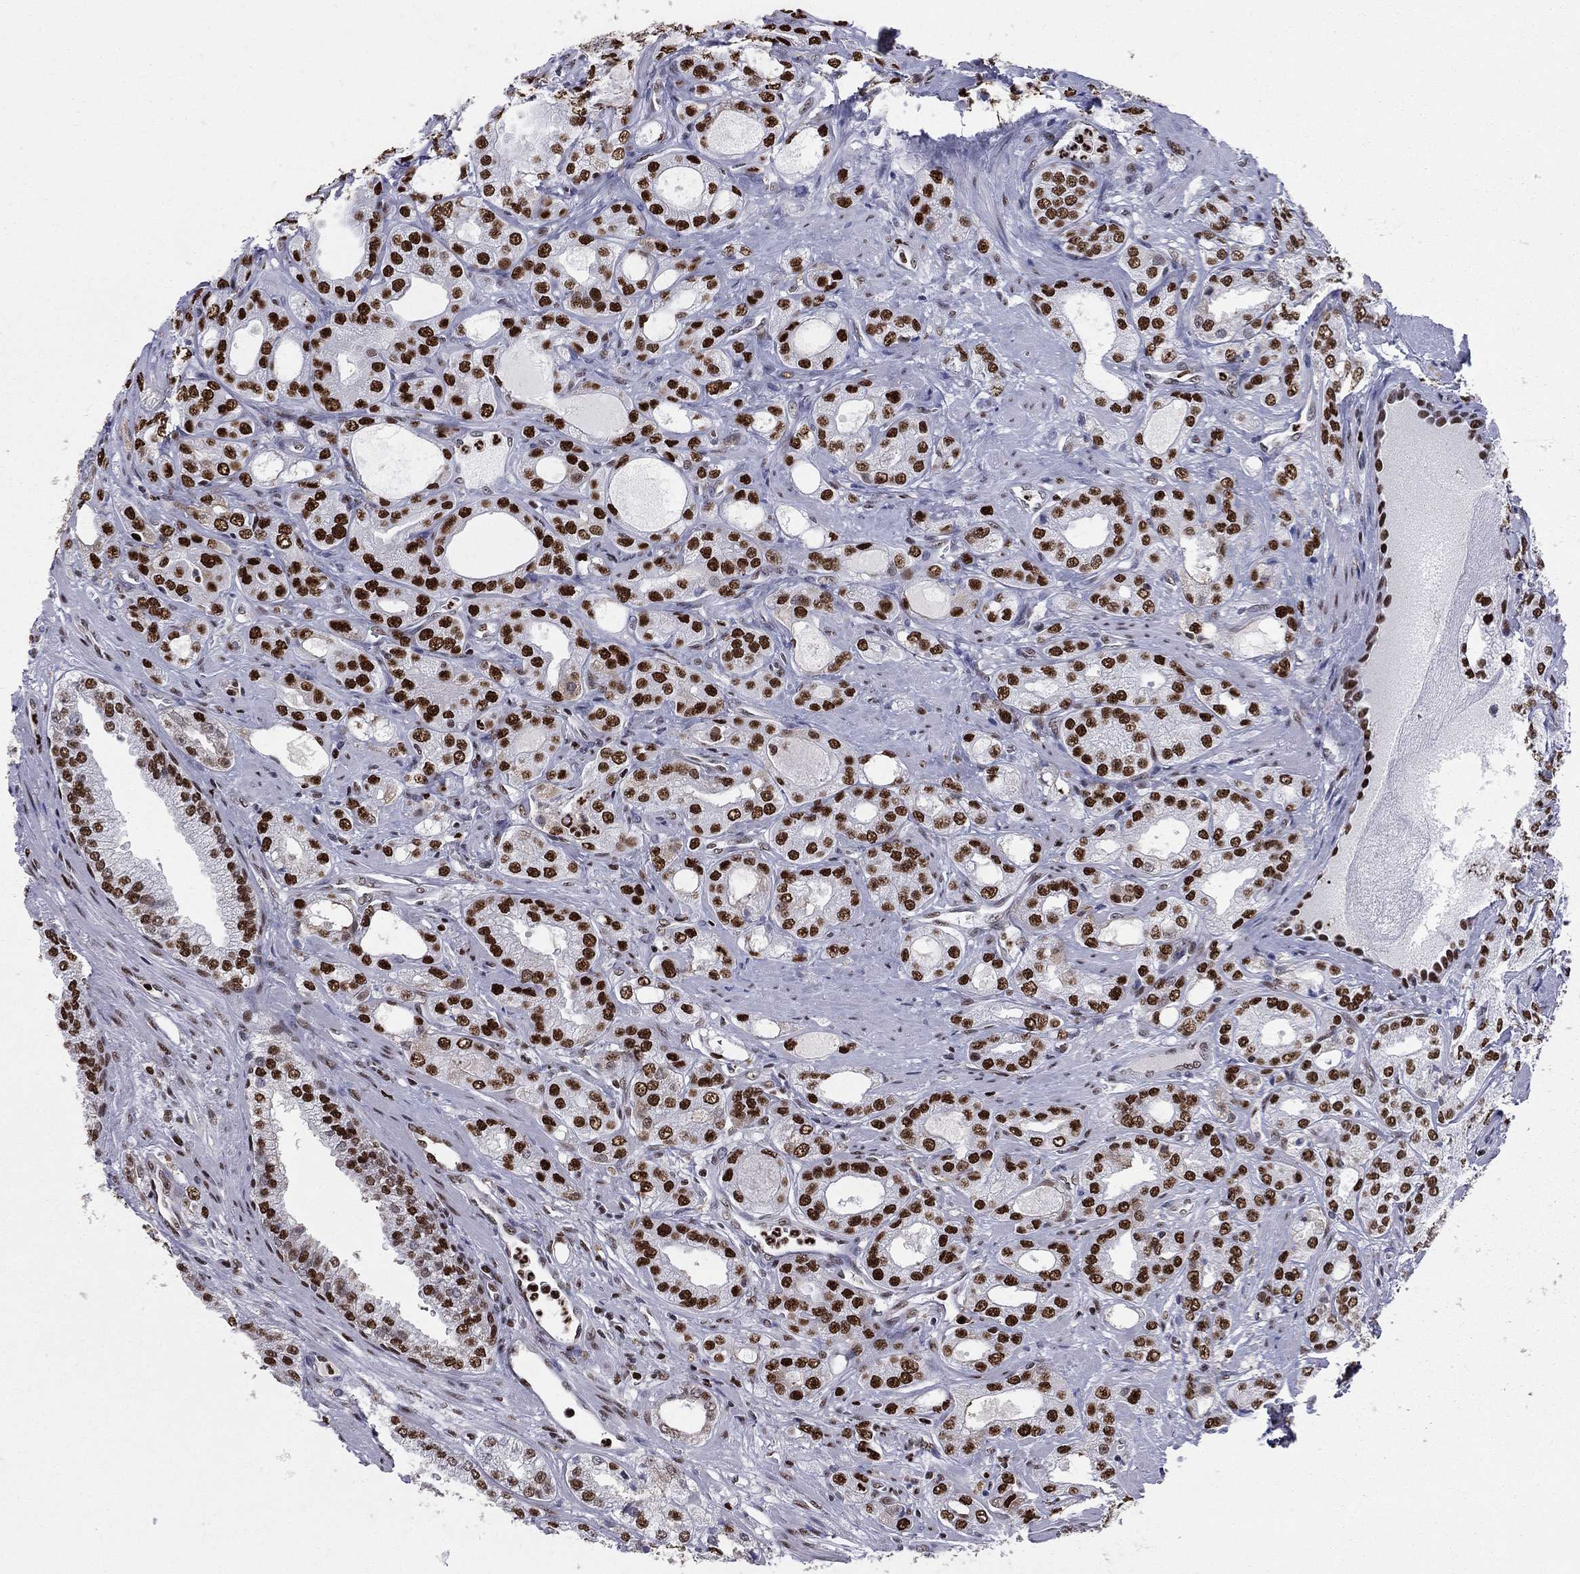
{"staining": {"intensity": "strong", "quantity": ">75%", "location": "nuclear"}, "tissue": "prostate cancer", "cell_type": "Tumor cells", "image_type": "cancer", "snomed": [{"axis": "morphology", "description": "Adenocarcinoma, NOS"}, {"axis": "morphology", "description": "Adenocarcinoma, High grade"}, {"axis": "topography", "description": "Prostate"}], "caption": "Protein staining of prostate adenocarcinoma (high-grade) tissue demonstrates strong nuclear expression in about >75% of tumor cells. Nuclei are stained in blue.", "gene": "PCGF3", "patient": {"sex": "male", "age": 70}}